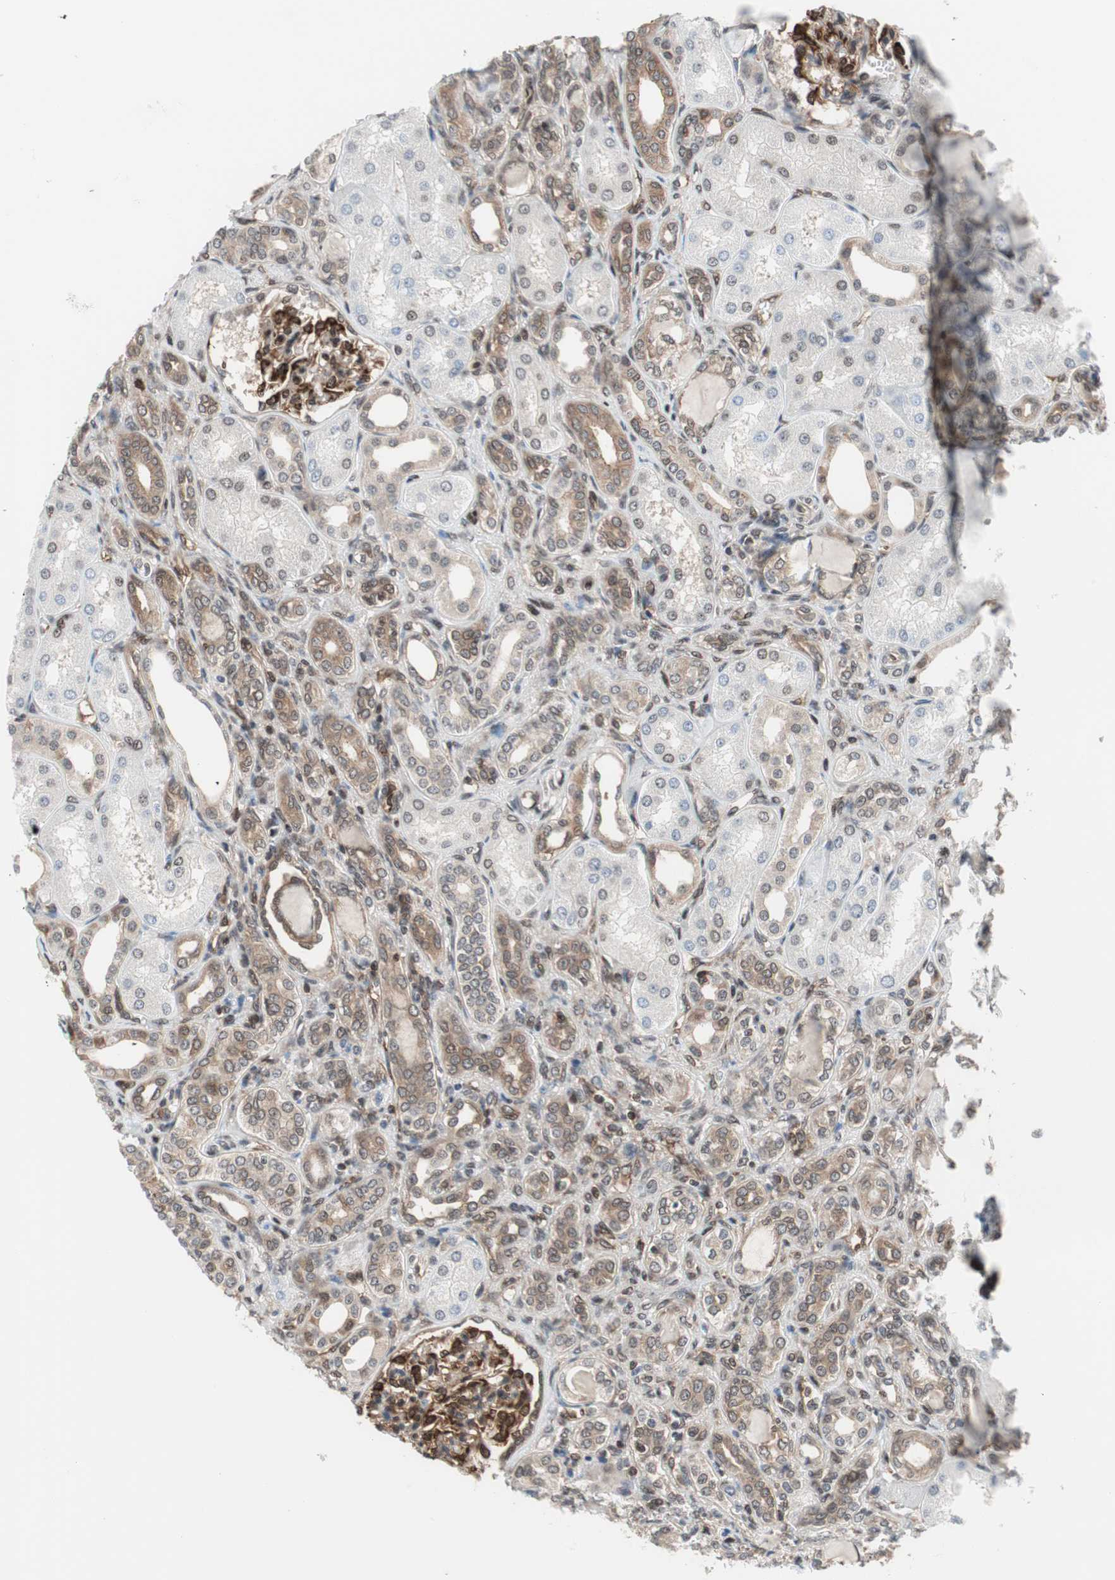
{"staining": {"intensity": "strong", "quantity": "25%-75%", "location": "cytoplasmic/membranous"}, "tissue": "kidney", "cell_type": "Cells in glomeruli", "image_type": "normal", "snomed": [{"axis": "morphology", "description": "Normal tissue, NOS"}, {"axis": "topography", "description": "Kidney"}], "caption": "Protein expression analysis of benign kidney displays strong cytoplasmic/membranous expression in about 25%-75% of cells in glomeruli.", "gene": "ZNF512B", "patient": {"sex": "male", "age": 7}}